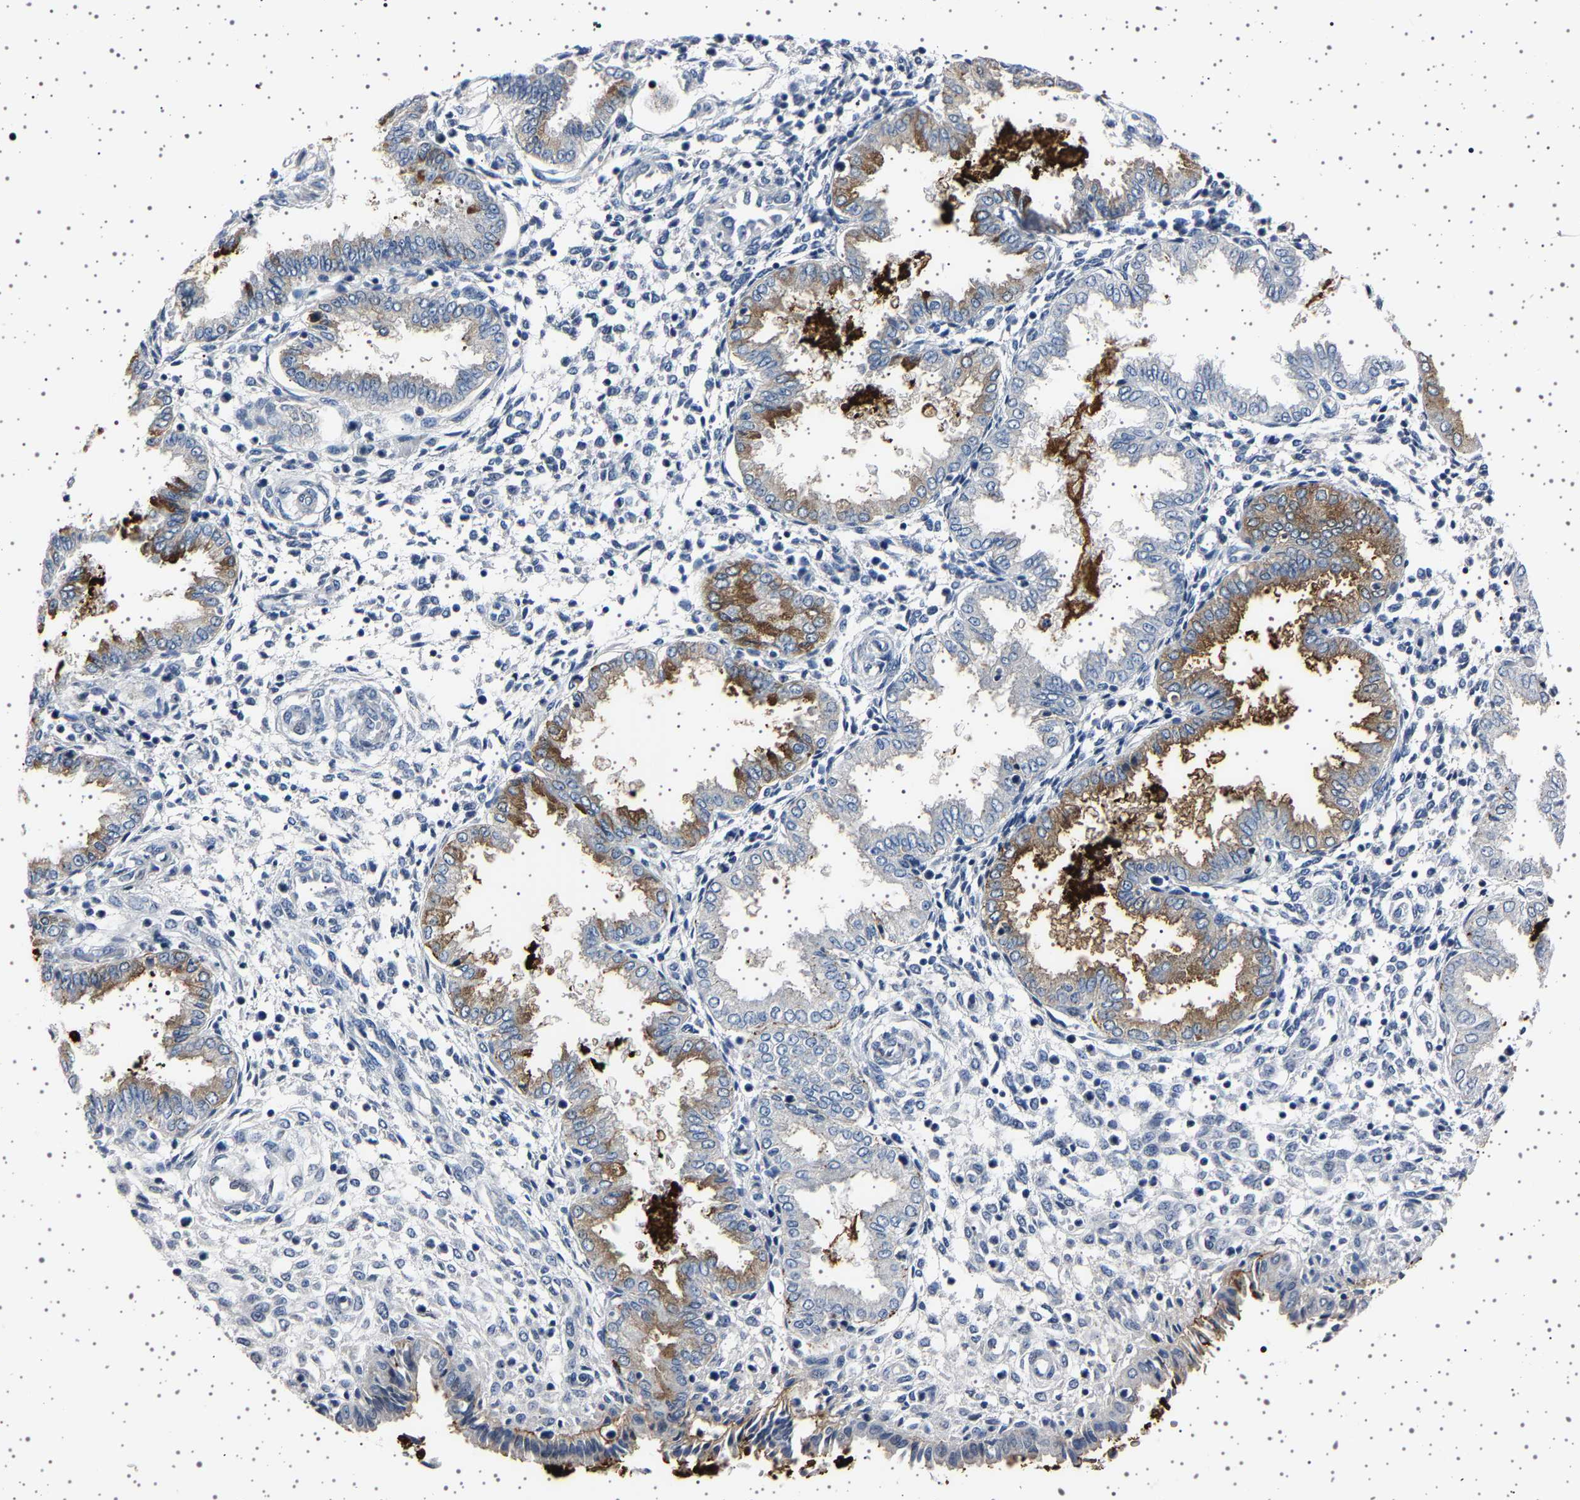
{"staining": {"intensity": "negative", "quantity": "none", "location": "none"}, "tissue": "endometrium", "cell_type": "Cells in endometrial stroma", "image_type": "normal", "snomed": [{"axis": "morphology", "description": "Normal tissue, NOS"}, {"axis": "topography", "description": "Endometrium"}], "caption": "Cells in endometrial stroma are negative for protein expression in normal human endometrium.", "gene": "IL10RB", "patient": {"sex": "female", "age": 33}}